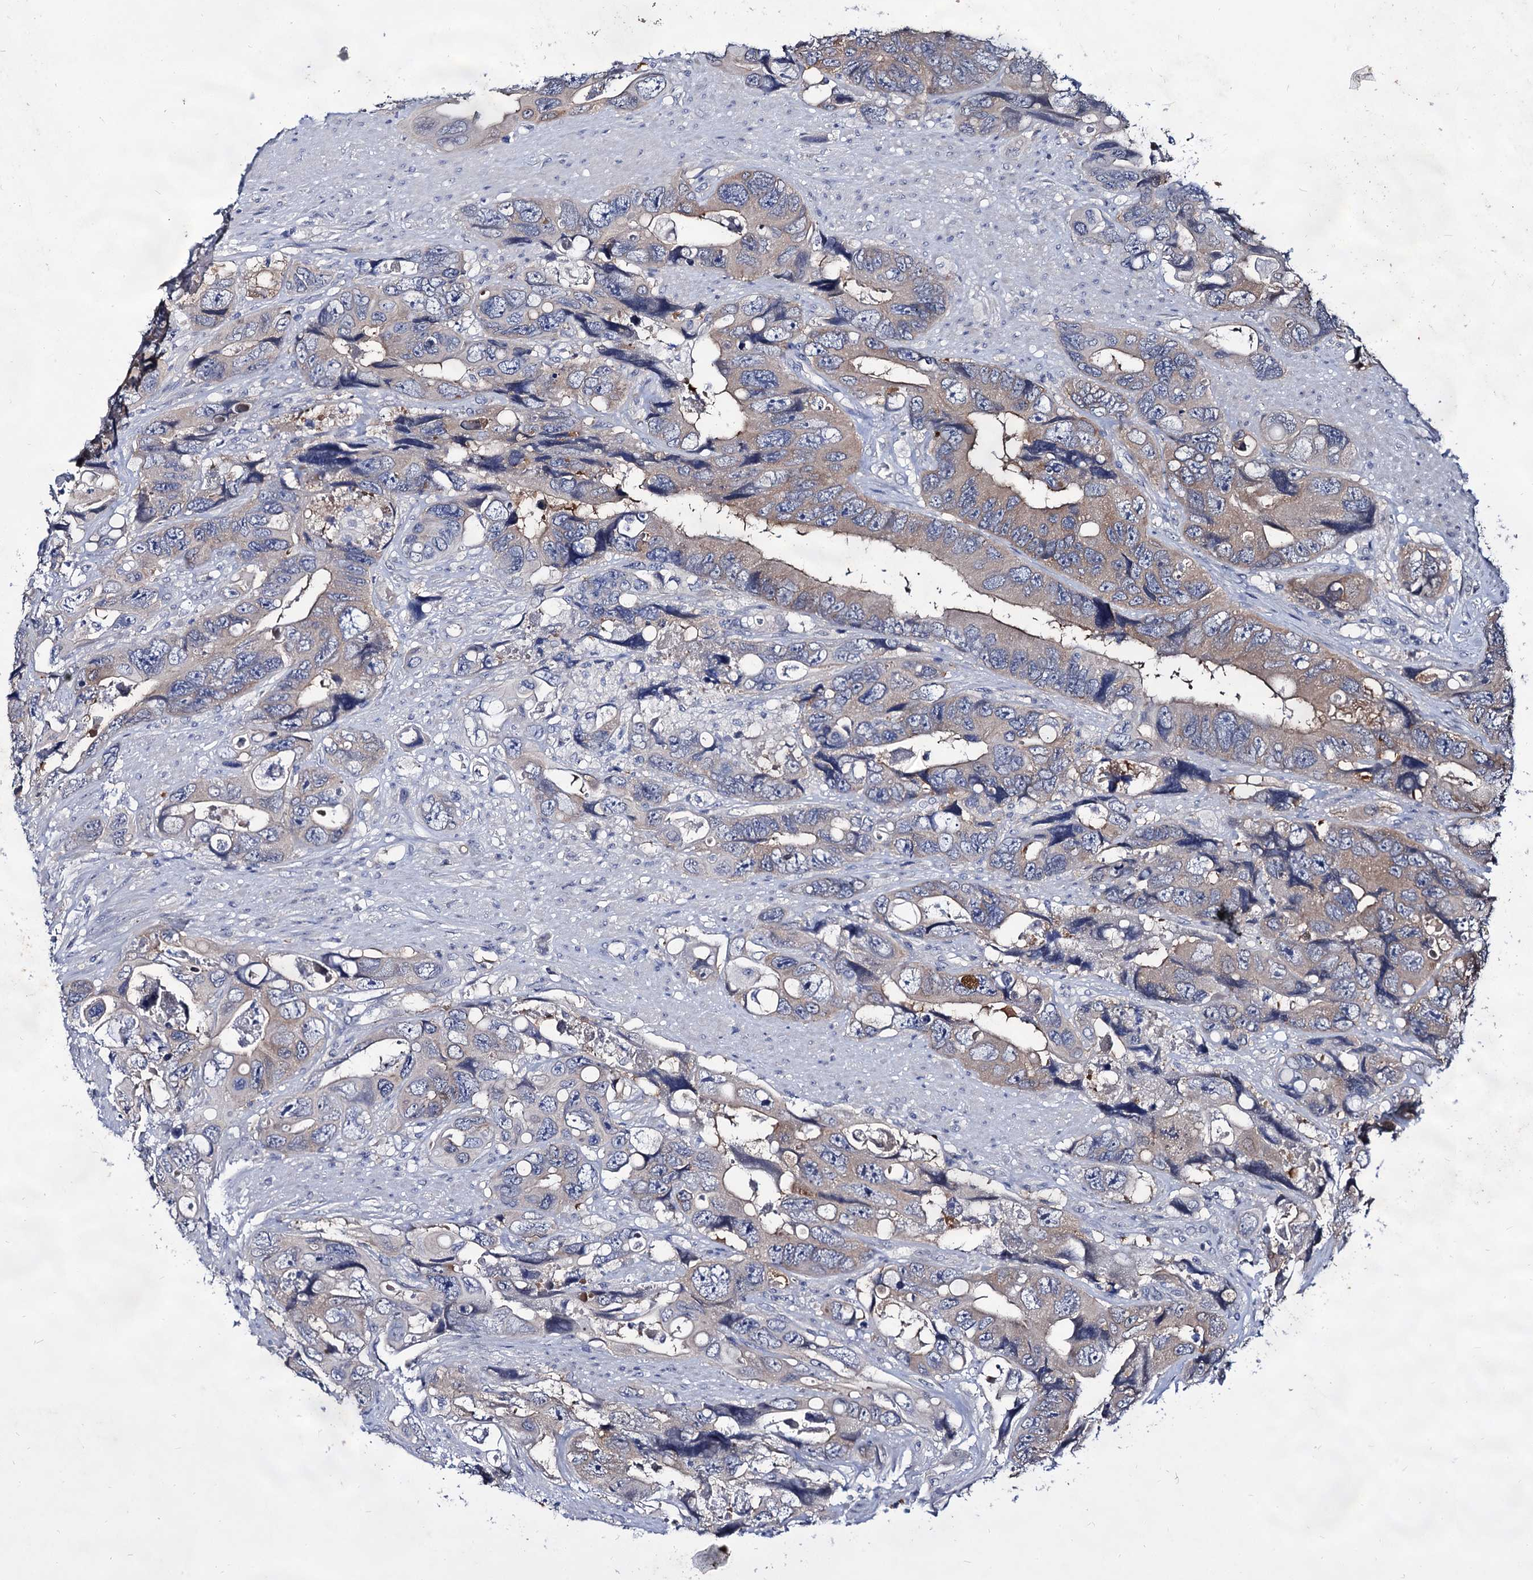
{"staining": {"intensity": "weak", "quantity": "<25%", "location": "cytoplasmic/membranous"}, "tissue": "colorectal cancer", "cell_type": "Tumor cells", "image_type": "cancer", "snomed": [{"axis": "morphology", "description": "Adenocarcinoma, NOS"}, {"axis": "topography", "description": "Rectum"}], "caption": "DAB immunohistochemical staining of human colorectal adenocarcinoma exhibits no significant positivity in tumor cells.", "gene": "ARFIP2", "patient": {"sex": "male", "age": 57}}